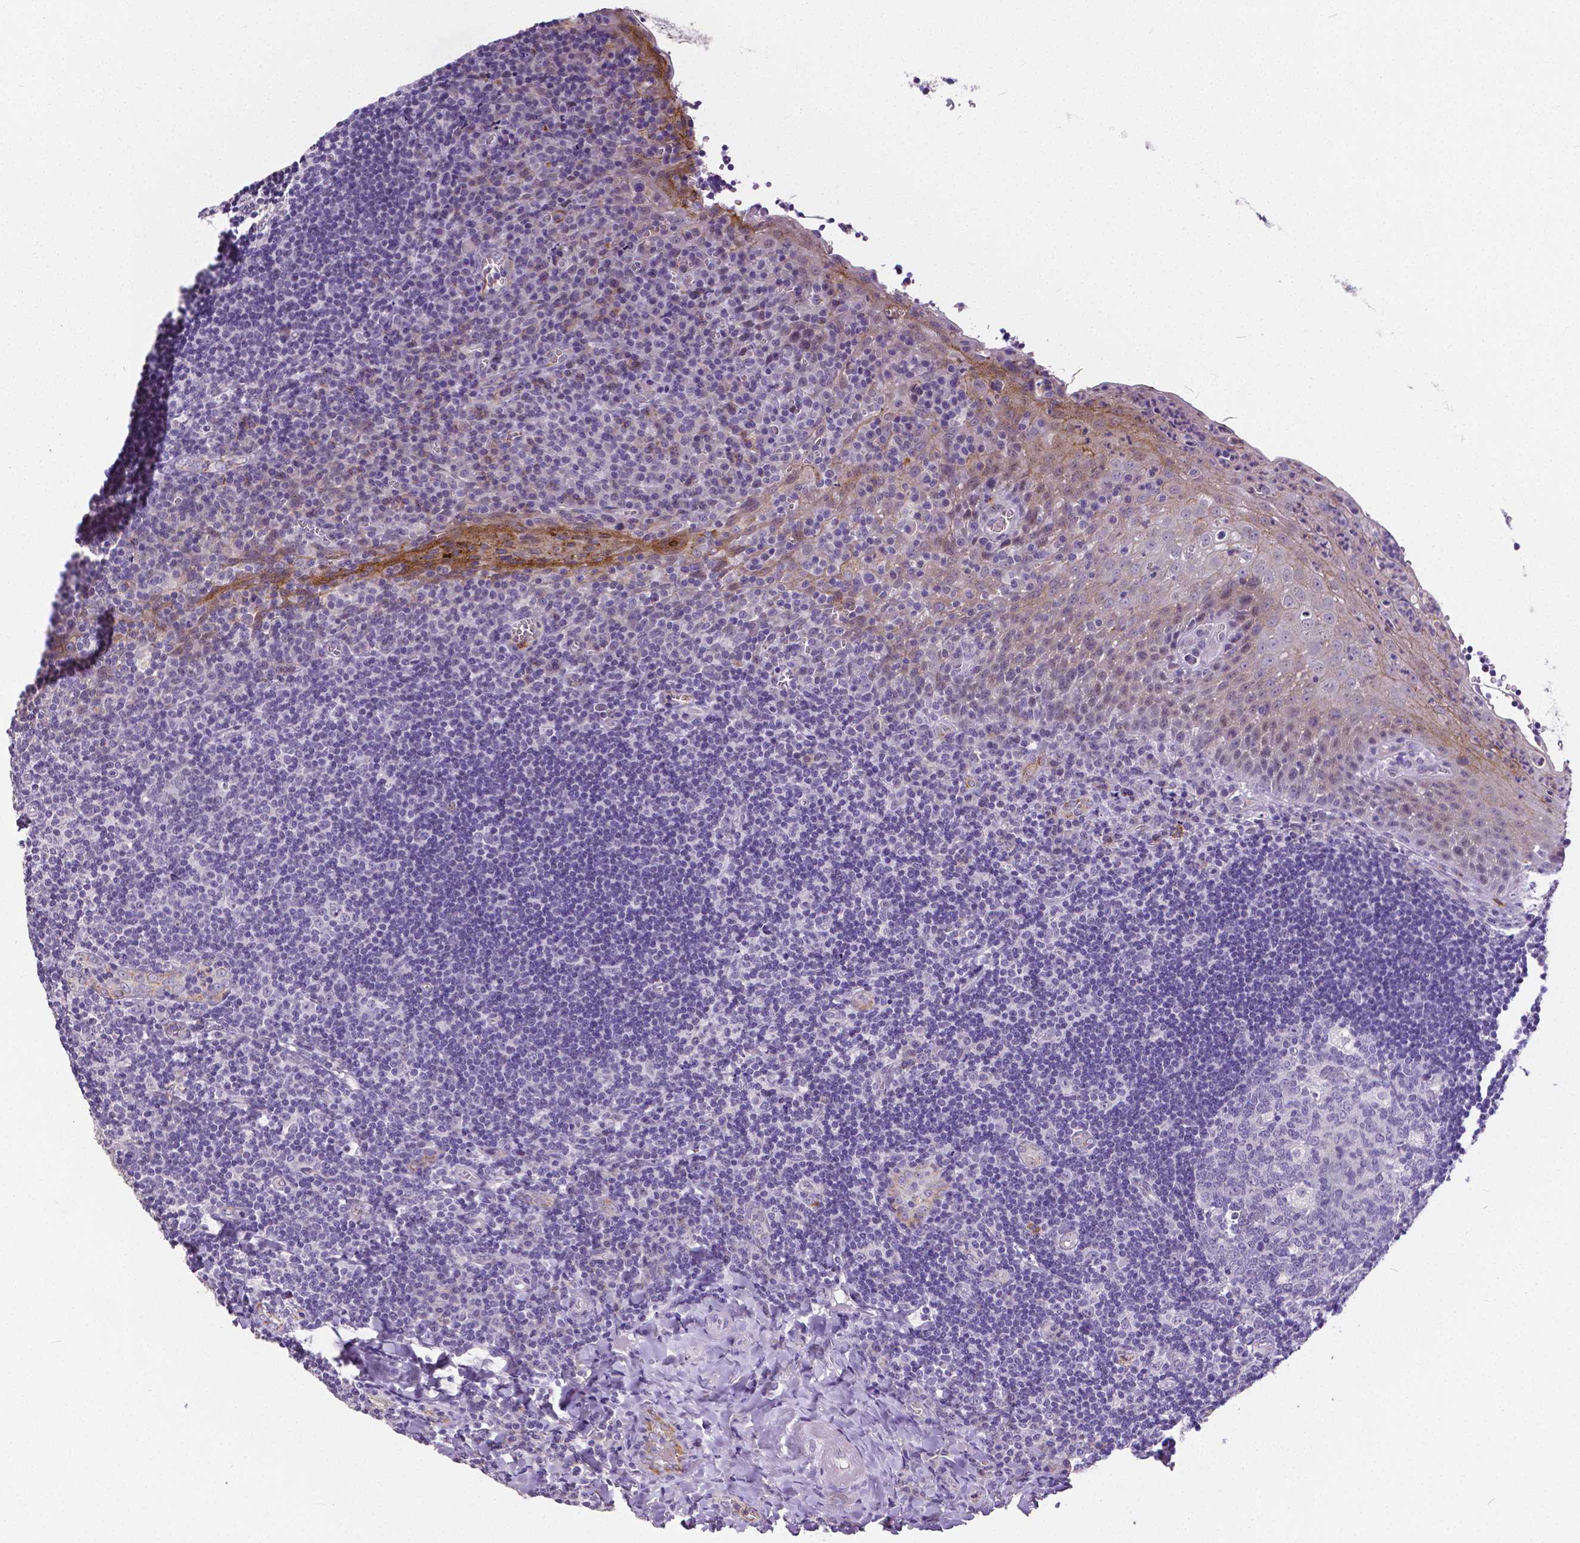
{"staining": {"intensity": "negative", "quantity": "none", "location": "none"}, "tissue": "tonsil", "cell_type": "Germinal center cells", "image_type": "normal", "snomed": [{"axis": "morphology", "description": "Normal tissue, NOS"}, {"axis": "morphology", "description": "Inflammation, NOS"}, {"axis": "topography", "description": "Tonsil"}], "caption": "Immunohistochemistry of normal tonsil shows no positivity in germinal center cells. (DAB immunohistochemistry visualized using brightfield microscopy, high magnification).", "gene": "OCLN", "patient": {"sex": "female", "age": 31}}